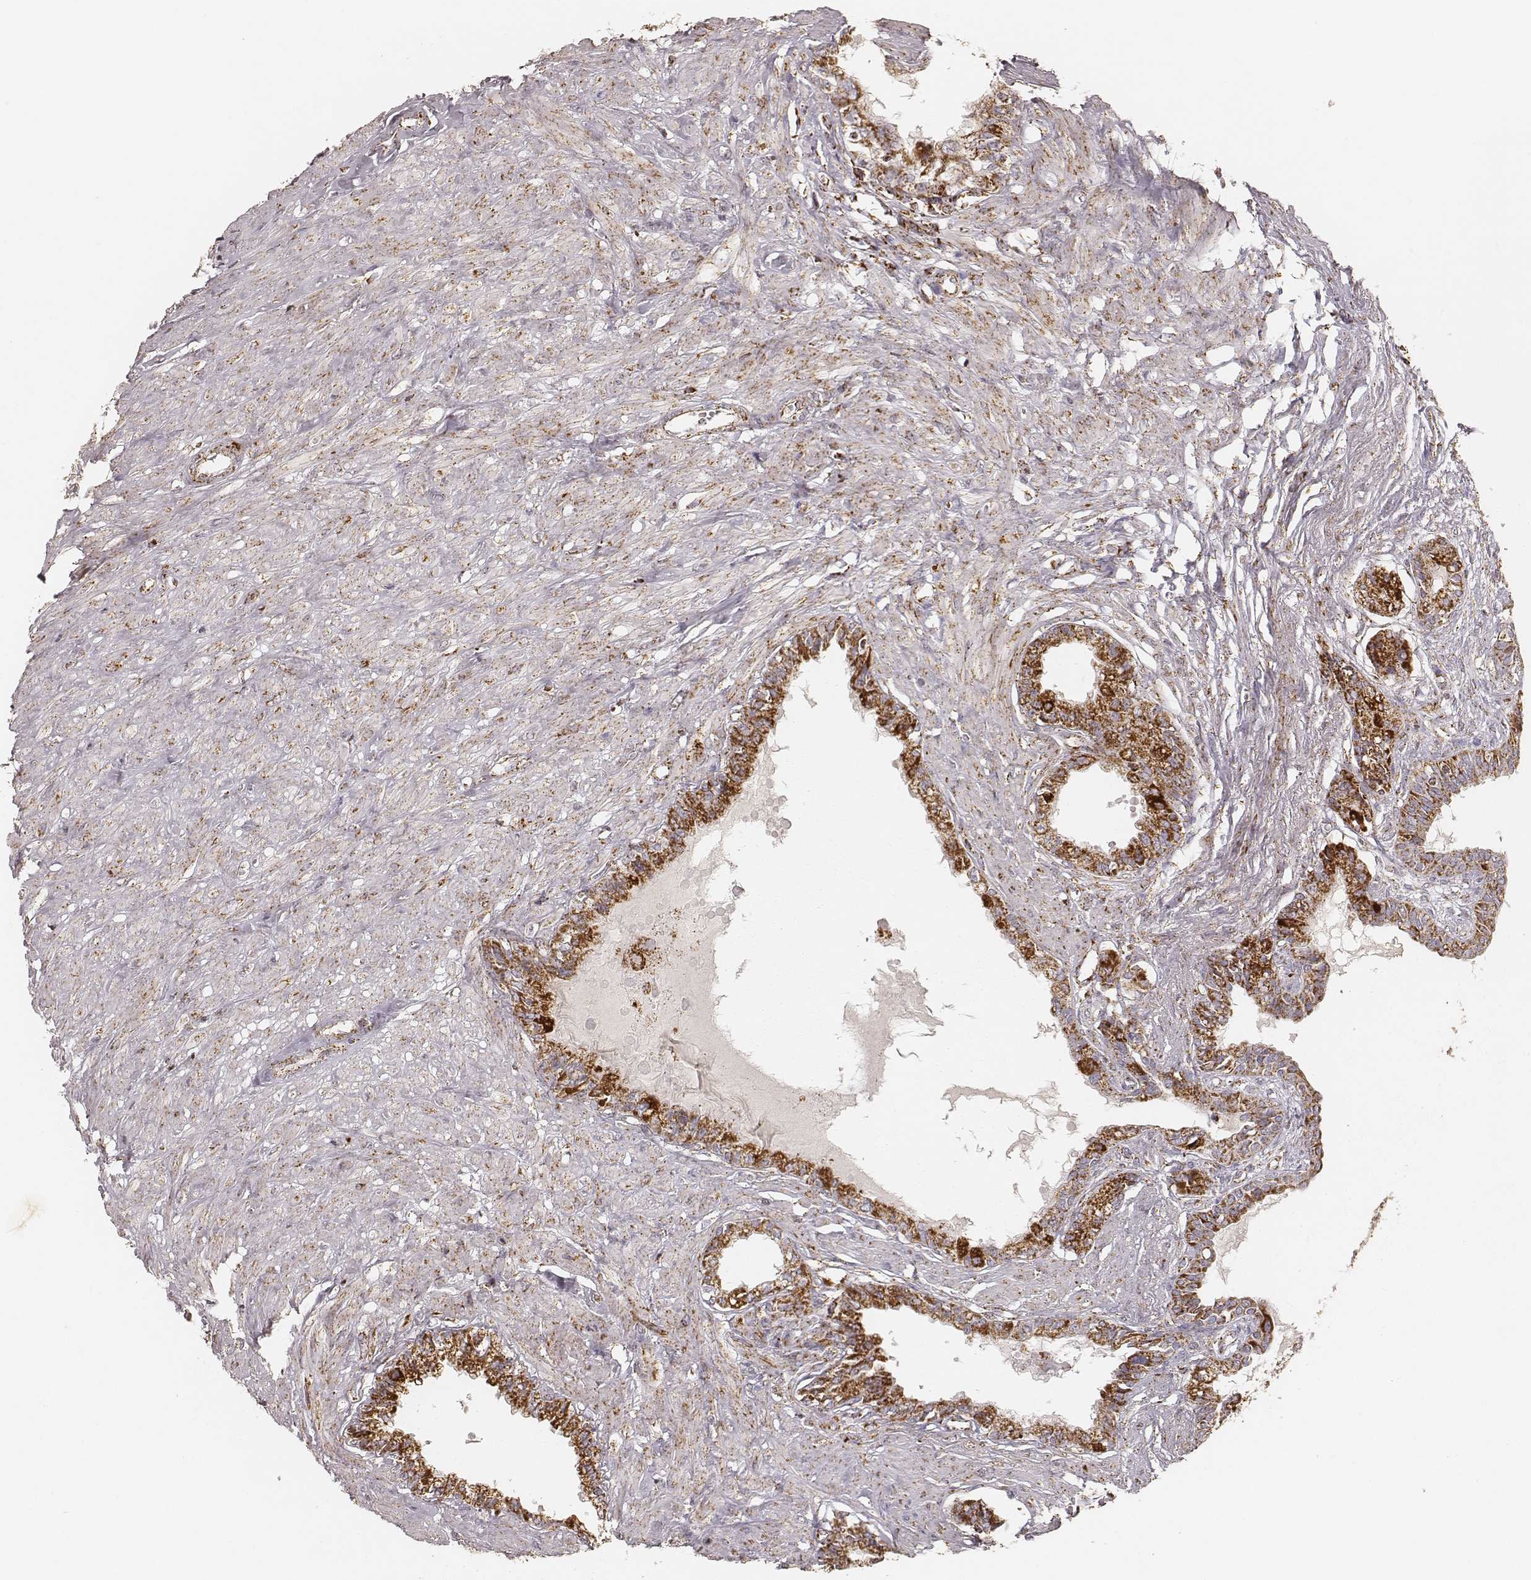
{"staining": {"intensity": "strong", "quantity": ">75%", "location": "cytoplasmic/membranous"}, "tissue": "seminal vesicle", "cell_type": "Glandular cells", "image_type": "normal", "snomed": [{"axis": "morphology", "description": "Normal tissue, NOS"}, {"axis": "morphology", "description": "Urothelial carcinoma, NOS"}, {"axis": "topography", "description": "Urinary bladder"}, {"axis": "topography", "description": "Seminal veicle"}], "caption": "Immunohistochemical staining of unremarkable human seminal vesicle exhibits strong cytoplasmic/membranous protein positivity in approximately >75% of glandular cells. (DAB (3,3'-diaminobenzidine) IHC, brown staining for protein, blue staining for nuclei).", "gene": "CS", "patient": {"sex": "male", "age": 76}}